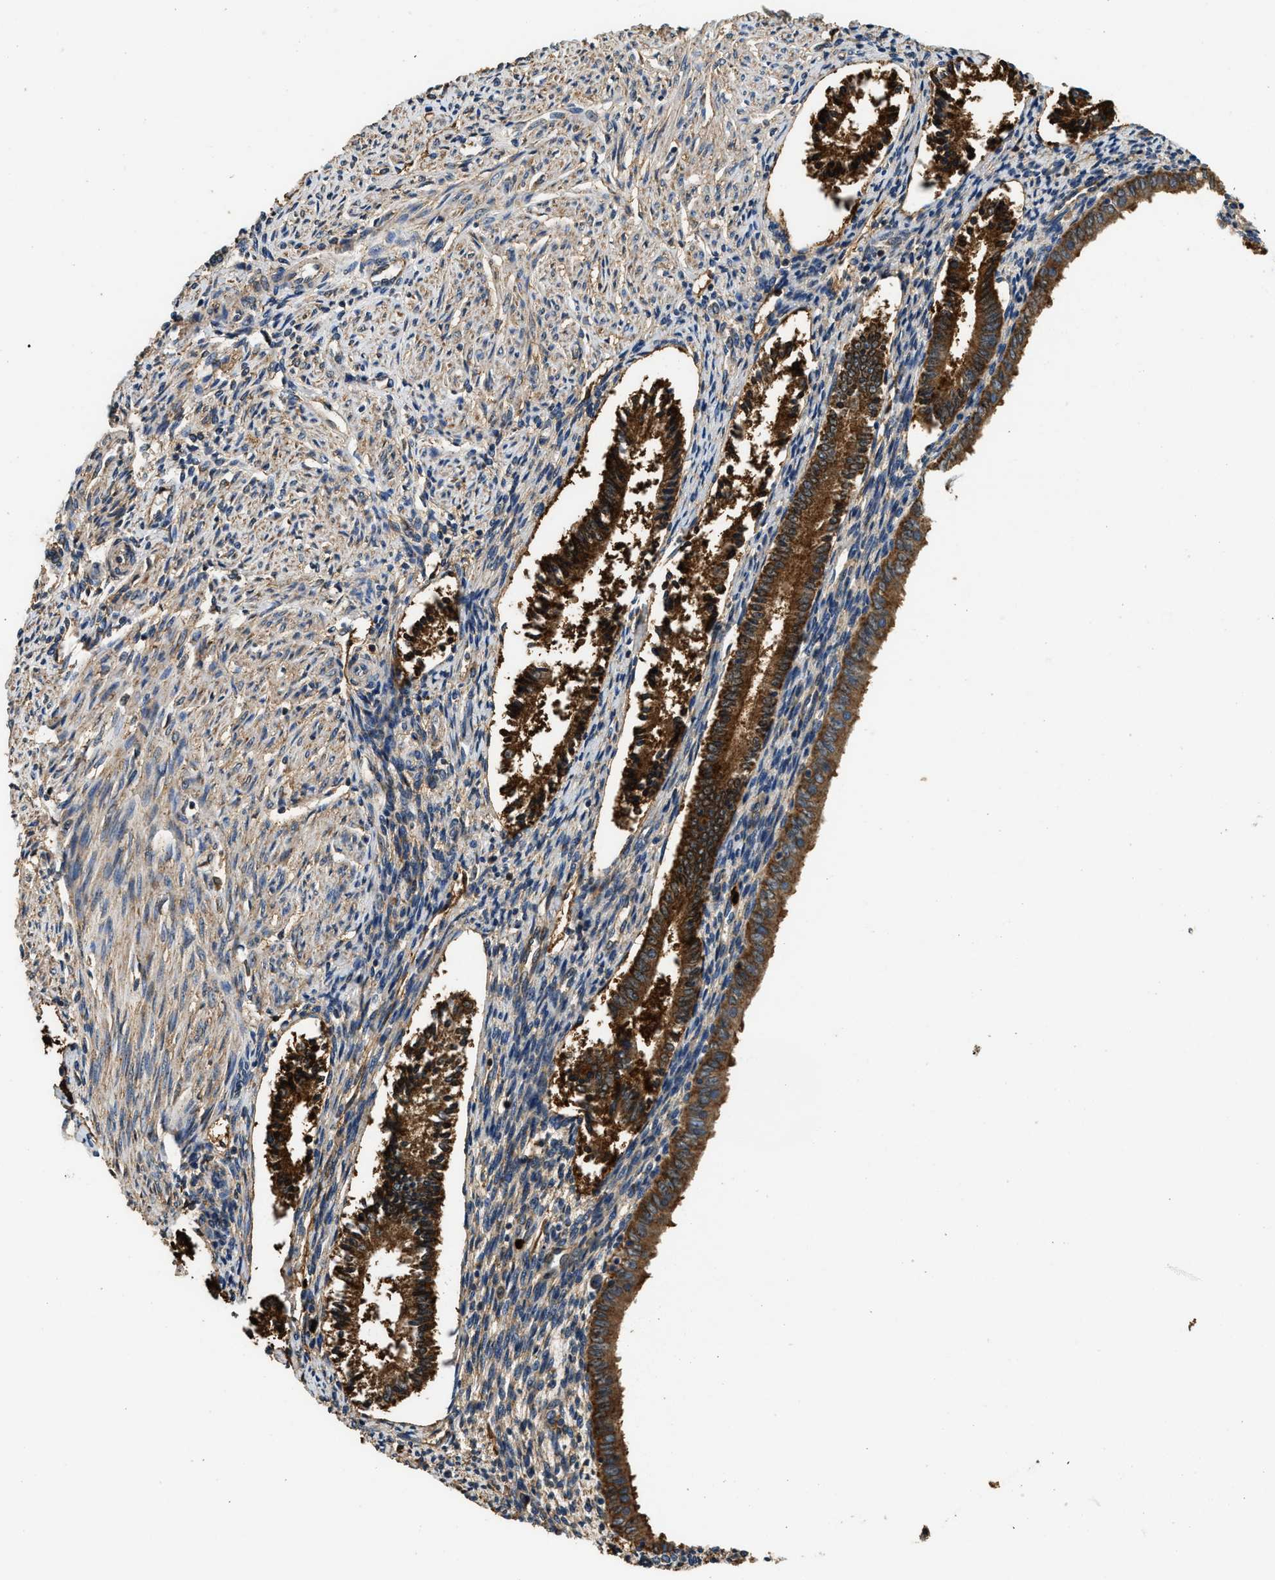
{"staining": {"intensity": "weak", "quantity": "<25%", "location": "cytoplasmic/membranous"}, "tissue": "endometrium", "cell_type": "Cells in endometrial stroma", "image_type": "normal", "snomed": [{"axis": "morphology", "description": "Normal tissue, NOS"}, {"axis": "topography", "description": "Endometrium"}], "caption": "This histopathology image is of normal endometrium stained with immunohistochemistry (IHC) to label a protein in brown with the nuclei are counter-stained blue. There is no staining in cells in endometrial stroma. (Stains: DAB (3,3'-diaminobenzidine) immunohistochemistry with hematoxylin counter stain, Microscopy: brightfield microscopy at high magnification).", "gene": "ANXA3", "patient": {"sex": "female", "age": 42}}